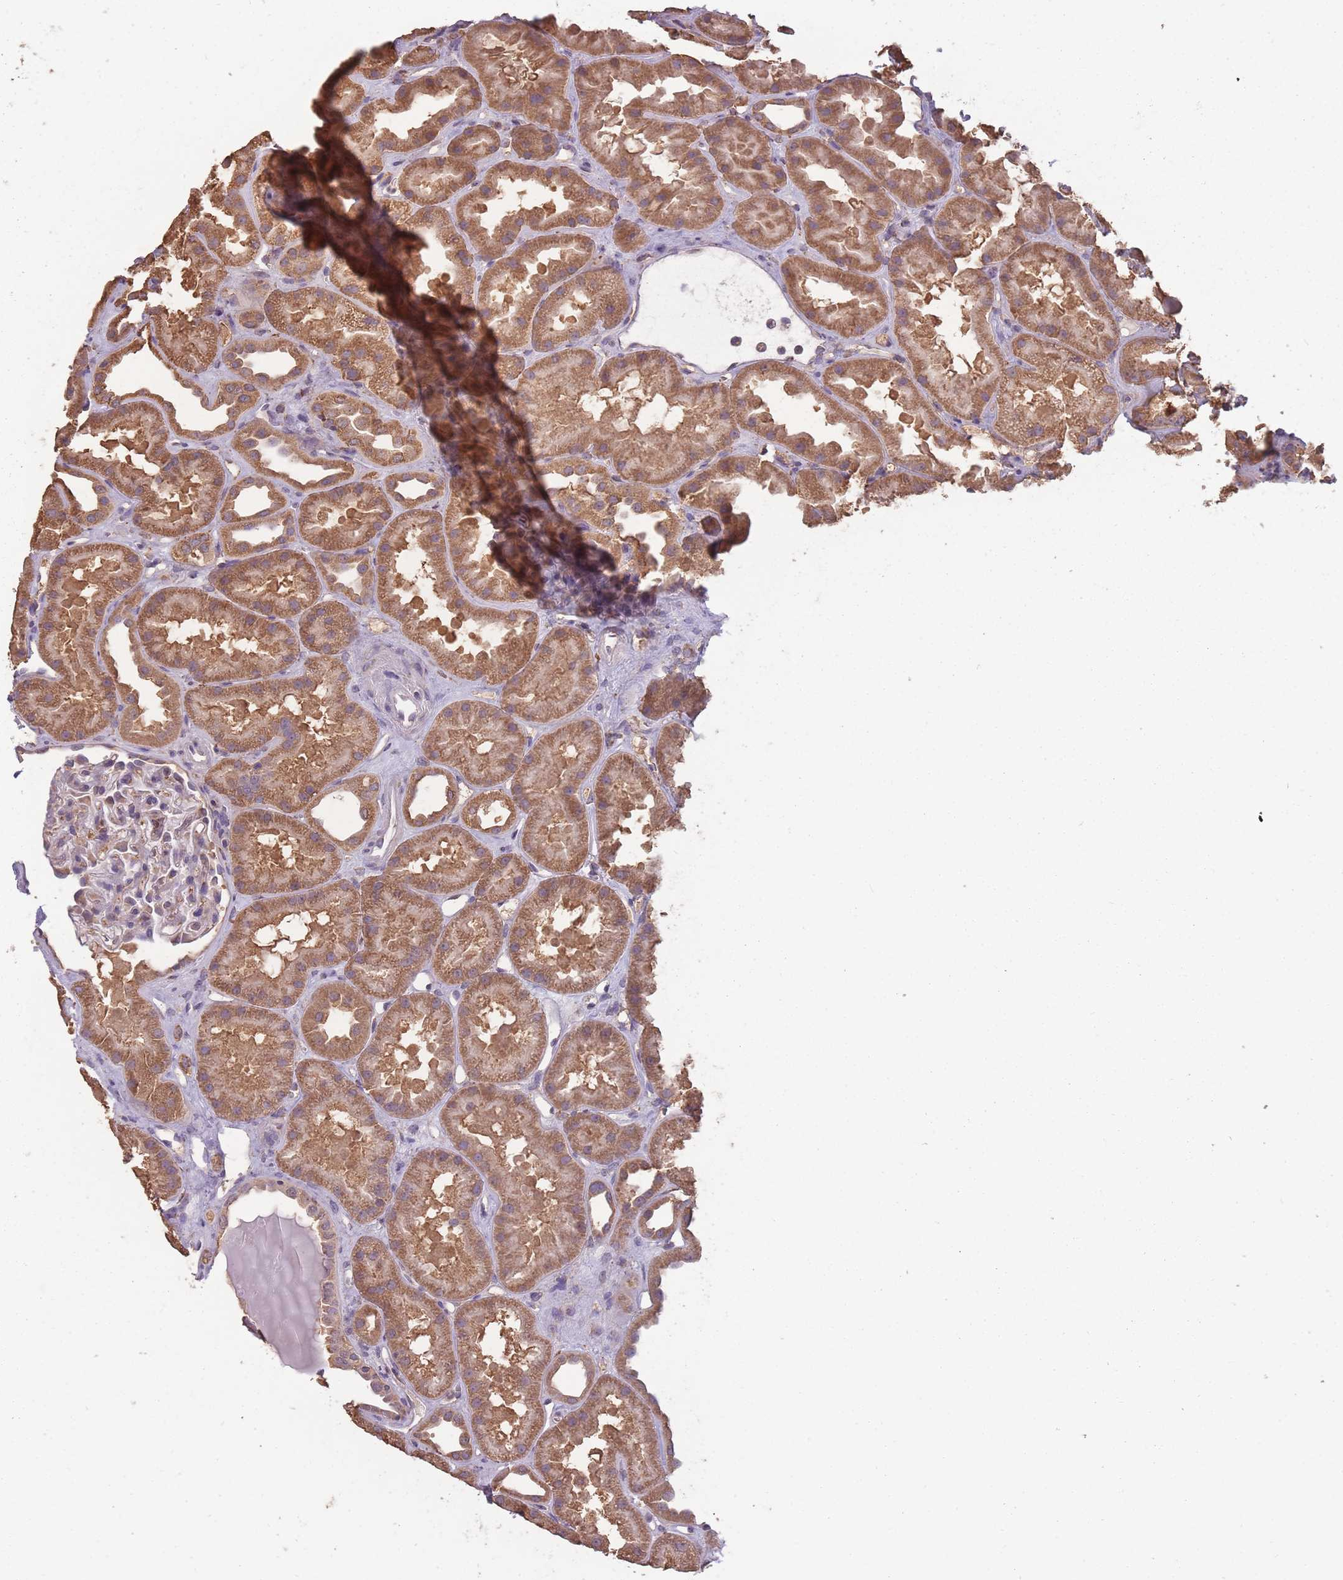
{"staining": {"intensity": "weak", "quantity": "<25%", "location": "cytoplasmic/membranous"}, "tissue": "kidney", "cell_type": "Cells in glomeruli", "image_type": "normal", "snomed": [{"axis": "morphology", "description": "Normal tissue, NOS"}, {"axis": "topography", "description": "Kidney"}], "caption": "The immunohistochemistry histopathology image has no significant positivity in cells in glomeruli of kidney. (DAB (3,3'-diaminobenzidine) immunohistochemistry, high magnification).", "gene": "SANBR", "patient": {"sex": "male", "age": 61}}